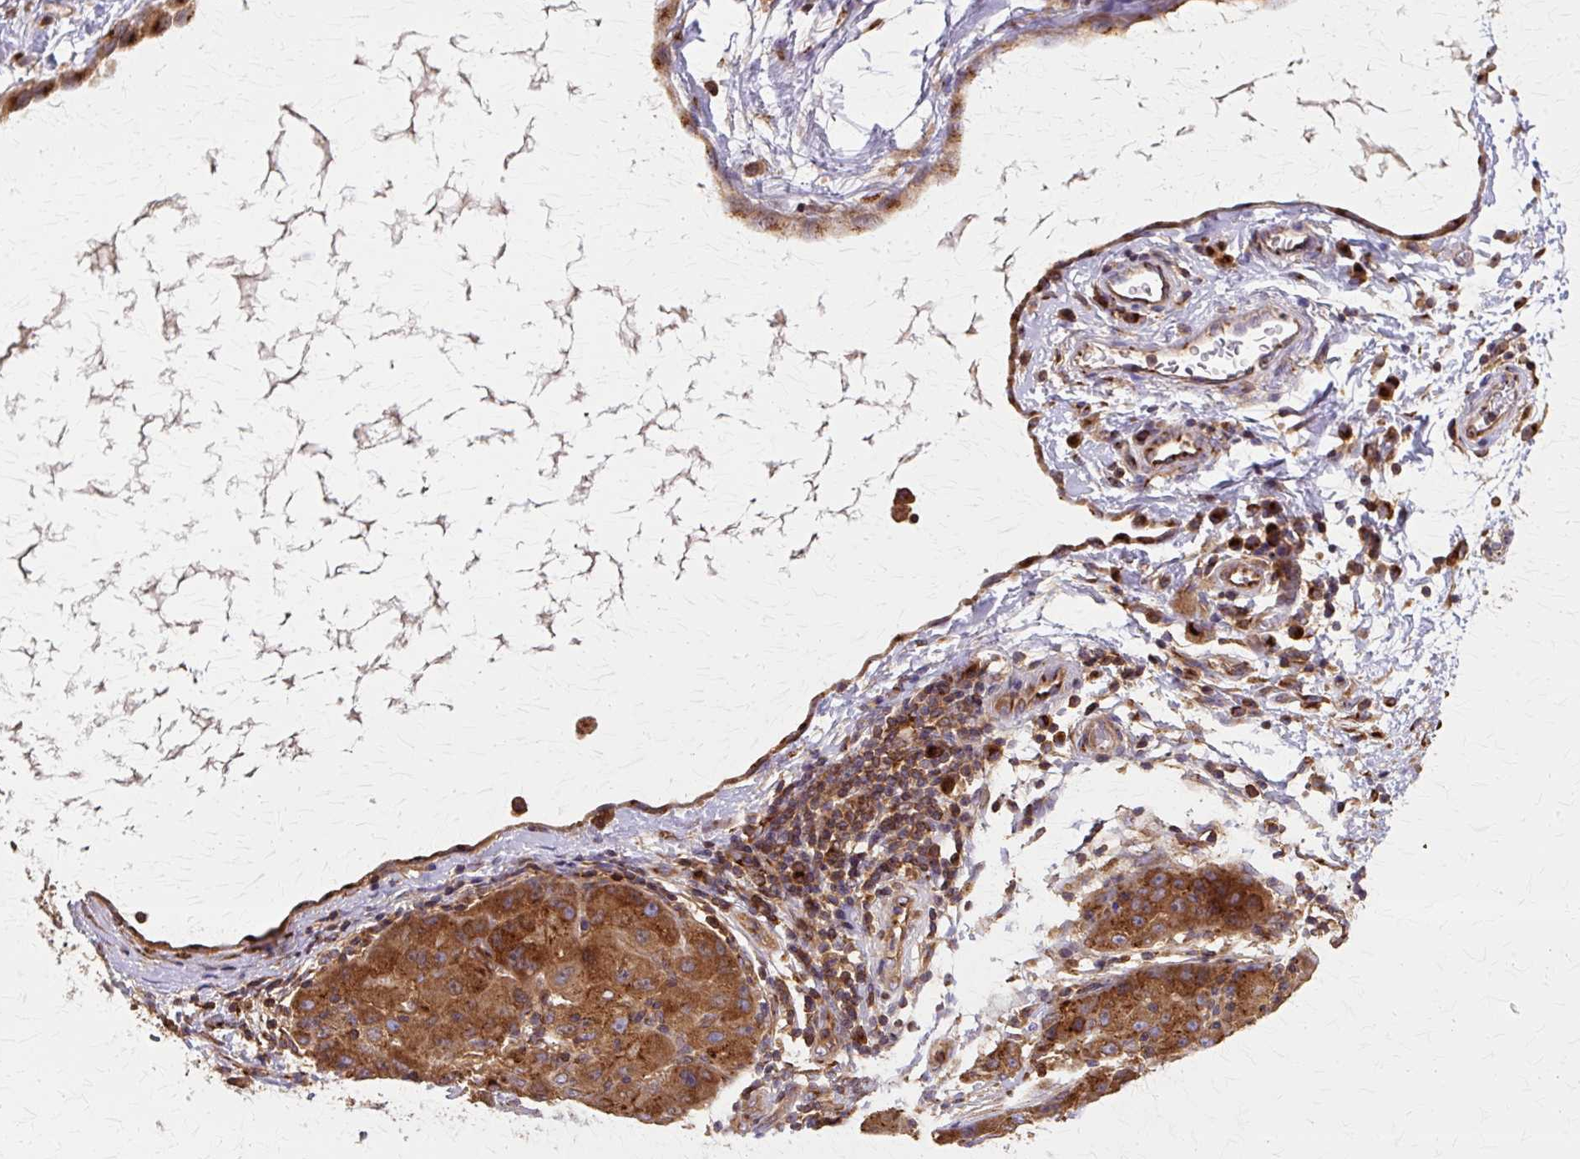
{"staining": {"intensity": "strong", "quantity": ">75%", "location": "cytoplasmic/membranous"}, "tissue": "liver cancer", "cell_type": "Tumor cells", "image_type": "cancer", "snomed": [{"axis": "morphology", "description": "Carcinoma, Hepatocellular, NOS"}, {"axis": "topography", "description": "Liver"}], "caption": "IHC micrograph of neoplastic tissue: hepatocellular carcinoma (liver) stained using immunohistochemistry shows high levels of strong protein expression localized specifically in the cytoplasmic/membranous of tumor cells, appearing as a cytoplasmic/membranous brown color.", "gene": "COPB1", "patient": {"sex": "male", "age": 80}}